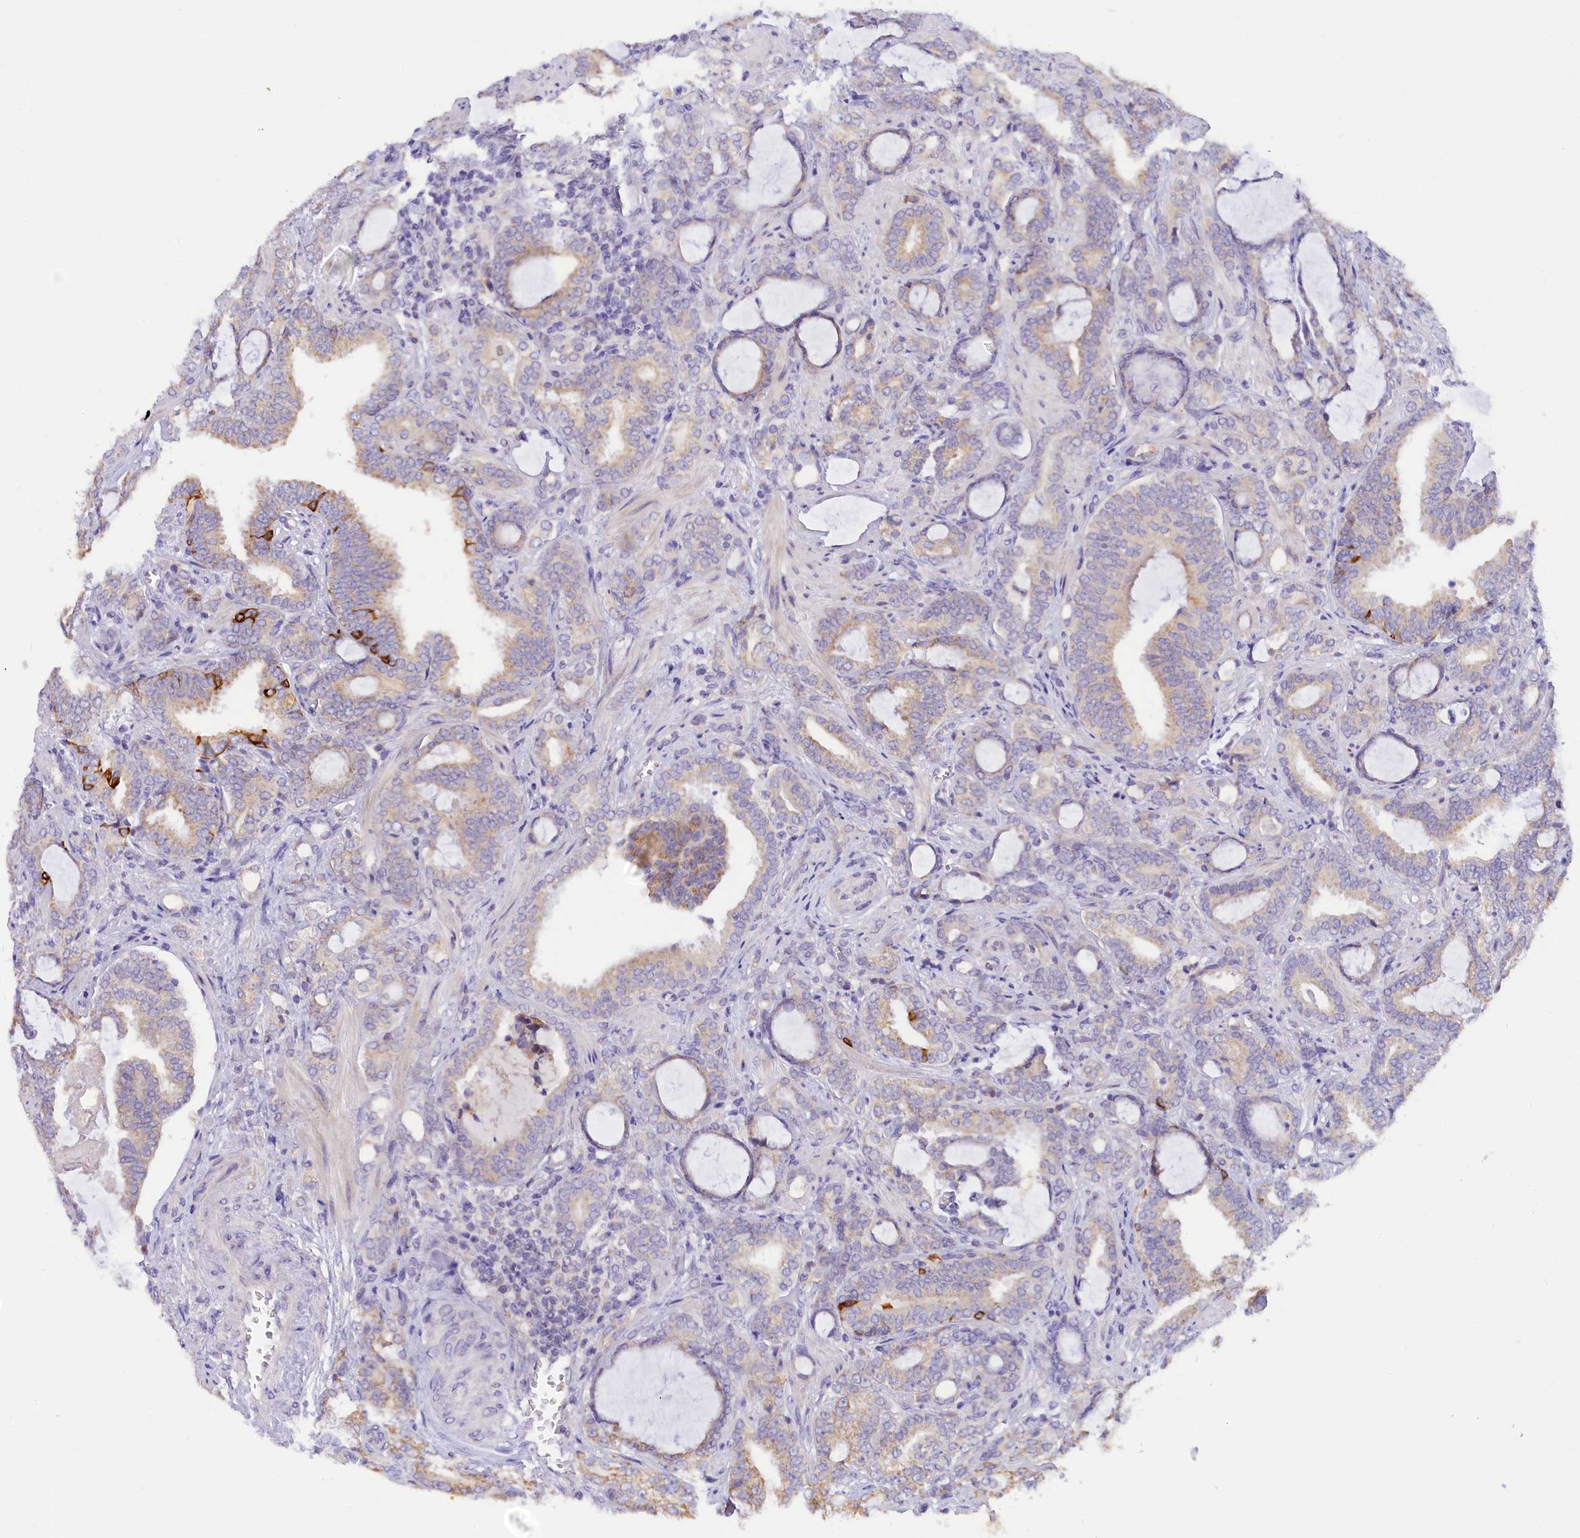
{"staining": {"intensity": "weak", "quantity": "25%-75%", "location": "cytoplasmic/membranous"}, "tissue": "prostate cancer", "cell_type": "Tumor cells", "image_type": "cancer", "snomed": [{"axis": "morphology", "description": "Adenocarcinoma, High grade"}, {"axis": "topography", "description": "Prostate and seminal vesicle, NOS"}], "caption": "Prostate cancer (adenocarcinoma (high-grade)) stained with a protein marker shows weak staining in tumor cells.", "gene": "PKIA", "patient": {"sex": "male", "age": 67}}